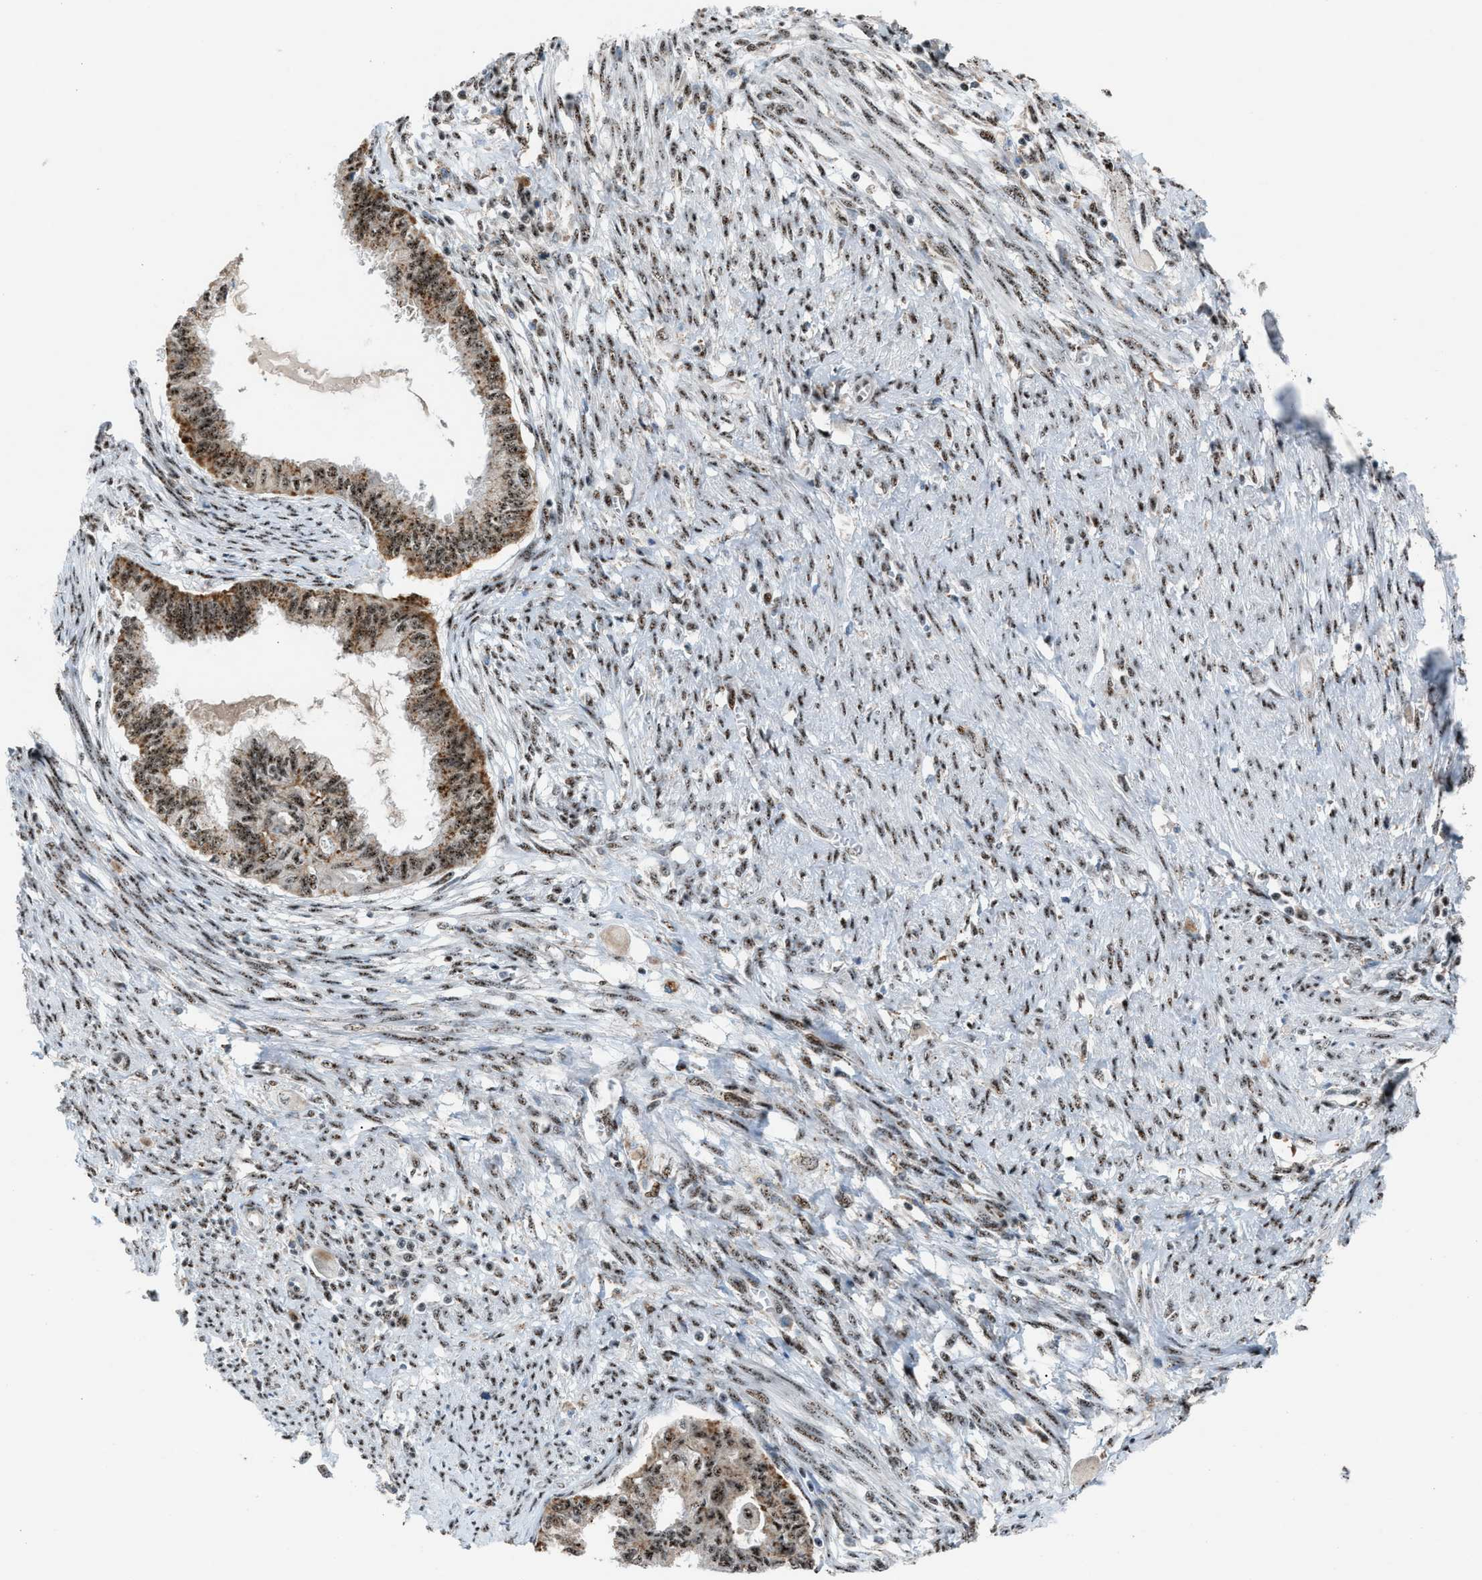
{"staining": {"intensity": "moderate", "quantity": ">75%", "location": "cytoplasmic/membranous,nuclear"}, "tissue": "cervical cancer", "cell_type": "Tumor cells", "image_type": "cancer", "snomed": [{"axis": "morphology", "description": "Normal tissue, NOS"}, {"axis": "morphology", "description": "Adenocarcinoma, NOS"}, {"axis": "topography", "description": "Cervix"}, {"axis": "topography", "description": "Endometrium"}], "caption": "Protein staining of cervical adenocarcinoma tissue shows moderate cytoplasmic/membranous and nuclear positivity in approximately >75% of tumor cells. (brown staining indicates protein expression, while blue staining denotes nuclei).", "gene": "CENPP", "patient": {"sex": "female", "age": 86}}